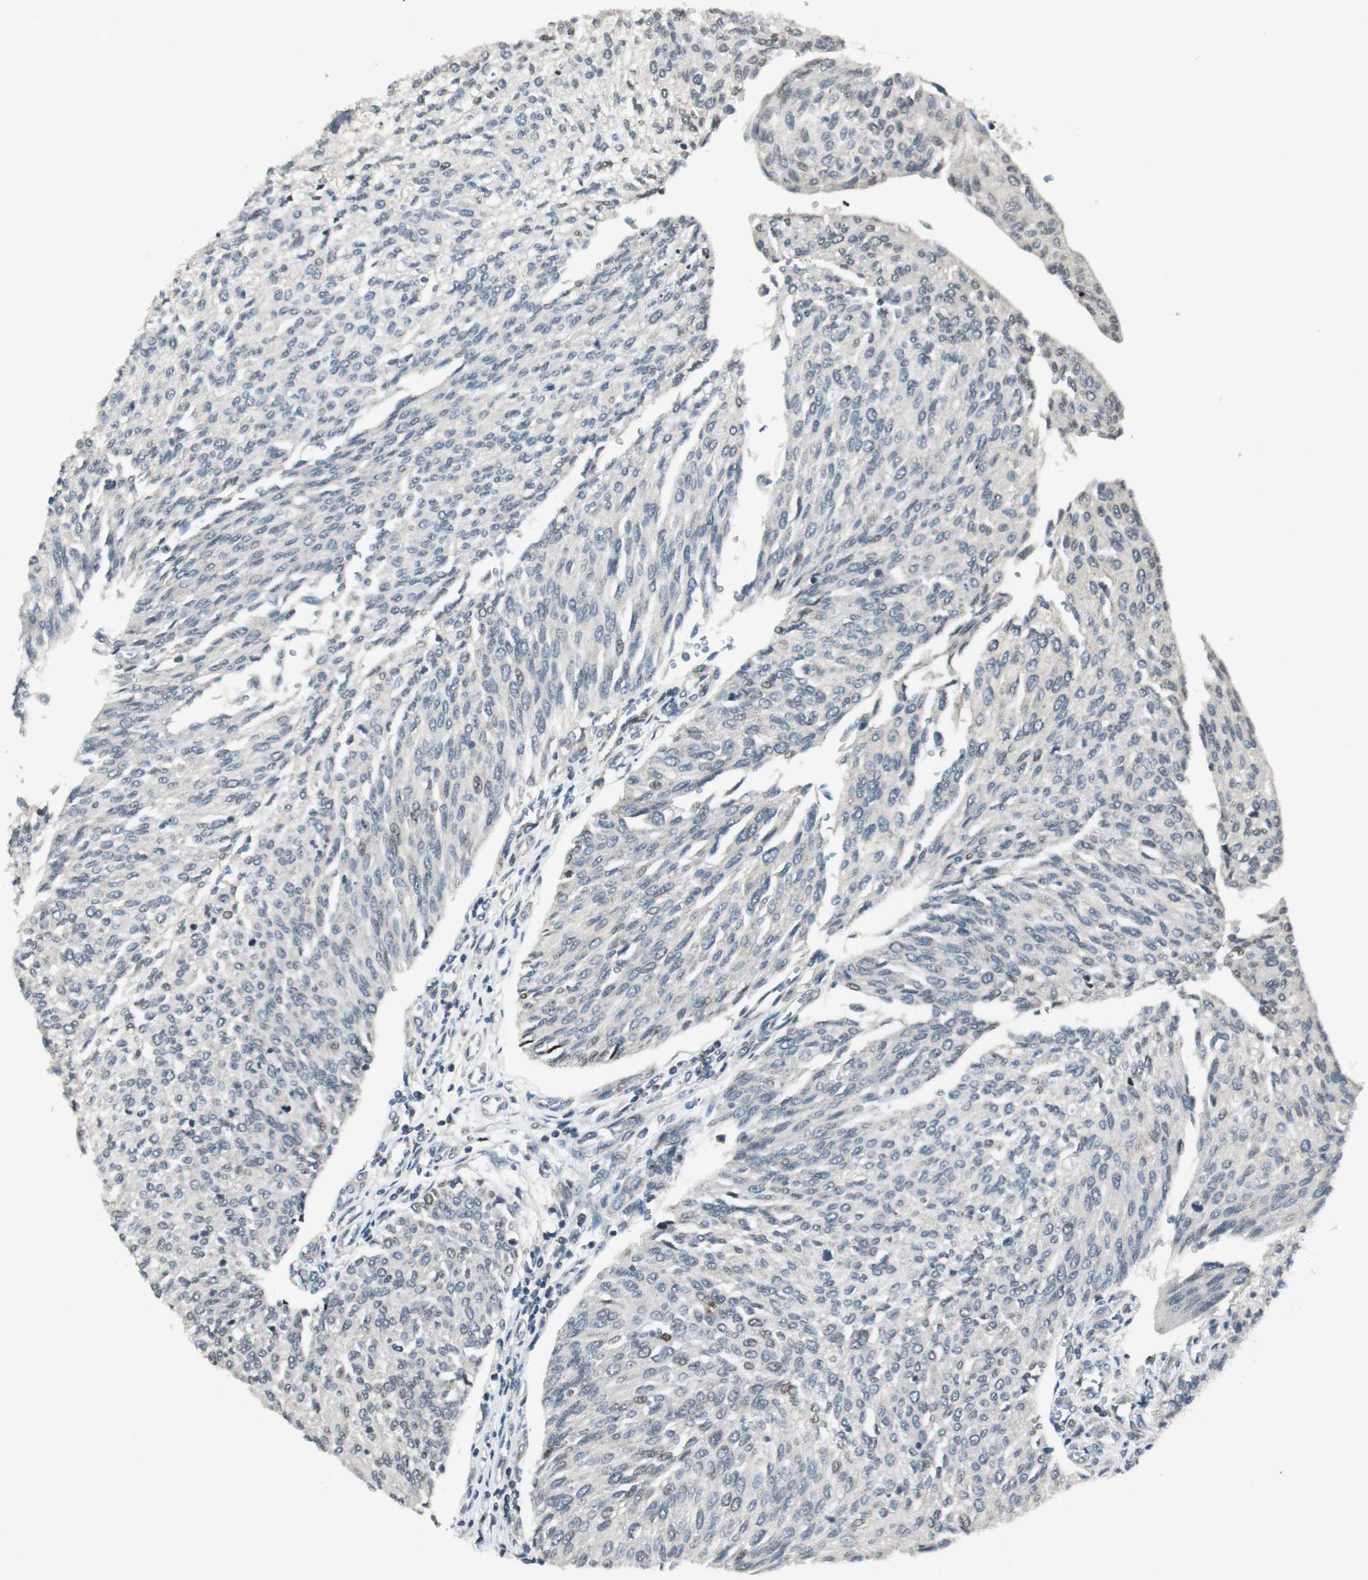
{"staining": {"intensity": "negative", "quantity": "none", "location": "none"}, "tissue": "urothelial cancer", "cell_type": "Tumor cells", "image_type": "cancer", "snomed": [{"axis": "morphology", "description": "Urothelial carcinoma, Low grade"}, {"axis": "topography", "description": "Urinary bladder"}], "caption": "This is an immunohistochemistry (IHC) image of human low-grade urothelial carcinoma. There is no staining in tumor cells.", "gene": "AJUBA", "patient": {"sex": "female", "age": 79}}